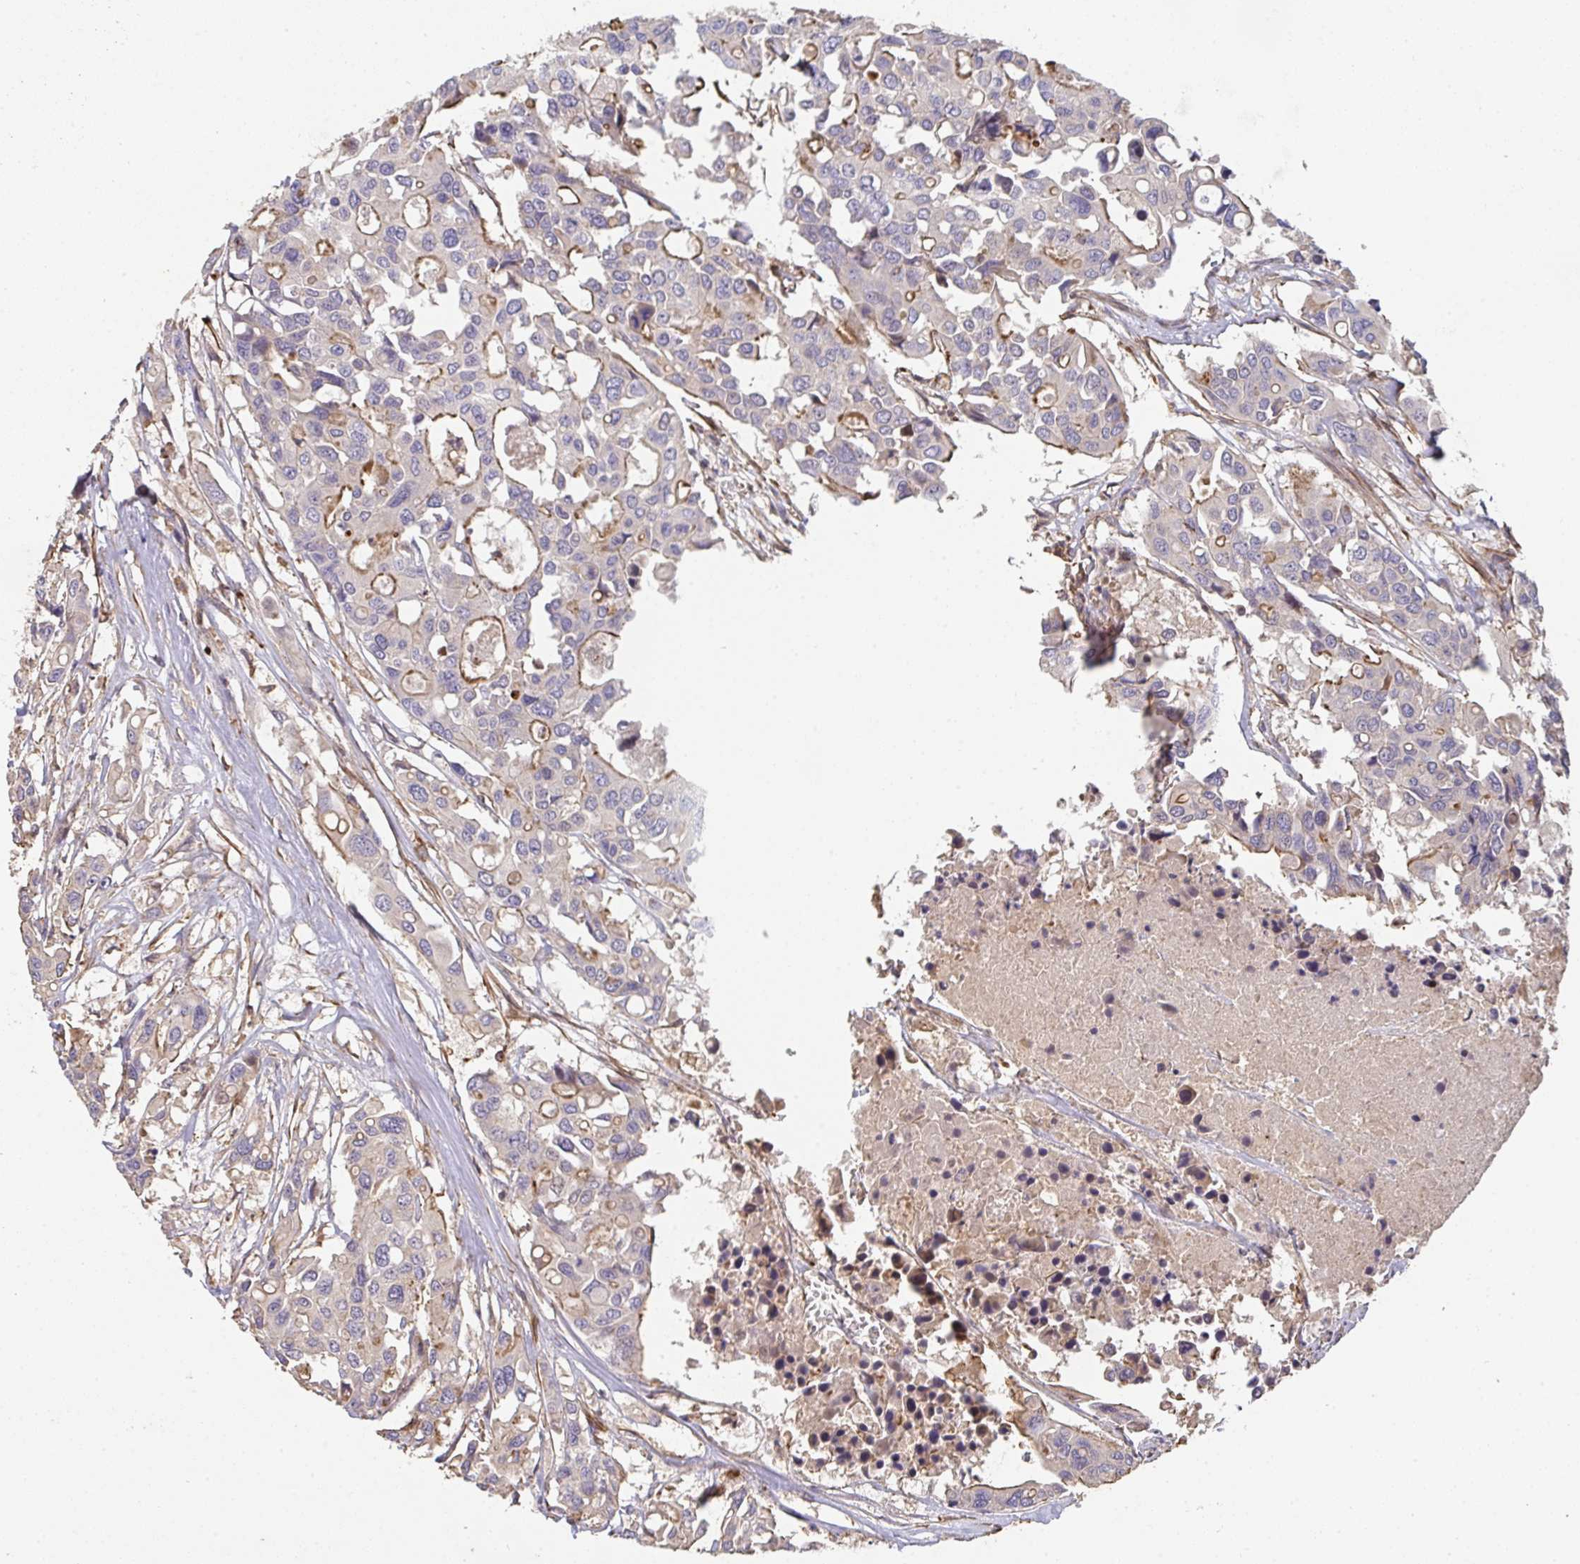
{"staining": {"intensity": "moderate", "quantity": "<25%", "location": "cytoplasmic/membranous"}, "tissue": "colorectal cancer", "cell_type": "Tumor cells", "image_type": "cancer", "snomed": [{"axis": "morphology", "description": "Adenocarcinoma, NOS"}, {"axis": "topography", "description": "Colon"}], "caption": "High-power microscopy captured an immunohistochemistry (IHC) histopathology image of colorectal adenocarcinoma, revealing moderate cytoplasmic/membranous expression in about <25% of tumor cells. The protein is stained brown, and the nuclei are stained in blue (DAB (3,3'-diaminobenzidine) IHC with brightfield microscopy, high magnification).", "gene": "TNMD", "patient": {"sex": "male", "age": 77}}